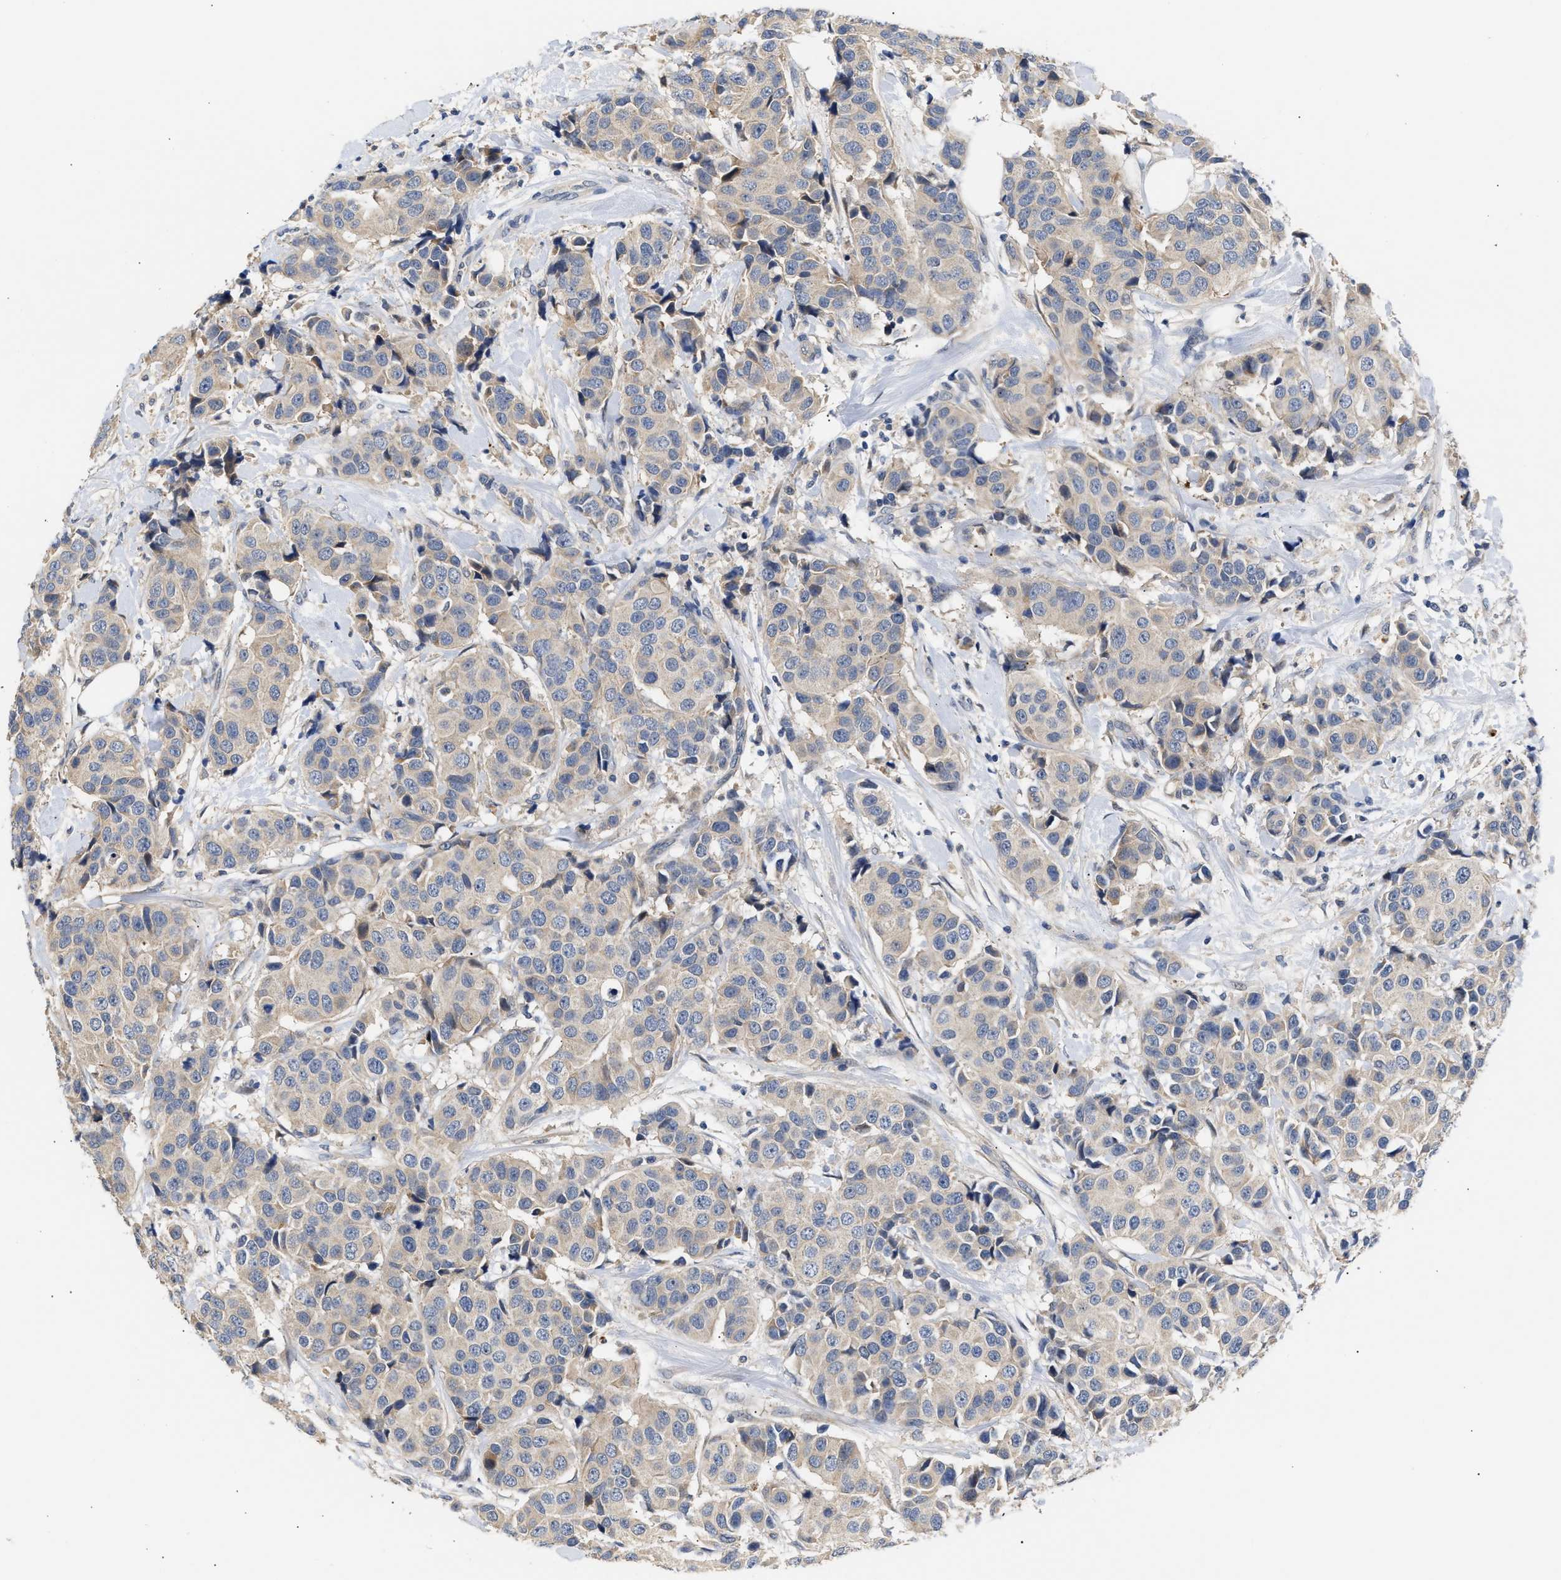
{"staining": {"intensity": "weak", "quantity": "<25%", "location": "cytoplasmic/membranous"}, "tissue": "breast cancer", "cell_type": "Tumor cells", "image_type": "cancer", "snomed": [{"axis": "morphology", "description": "Normal tissue, NOS"}, {"axis": "morphology", "description": "Duct carcinoma"}, {"axis": "topography", "description": "Breast"}], "caption": "This is an IHC image of intraductal carcinoma (breast). There is no expression in tumor cells.", "gene": "KASH5", "patient": {"sex": "female", "age": 39}}